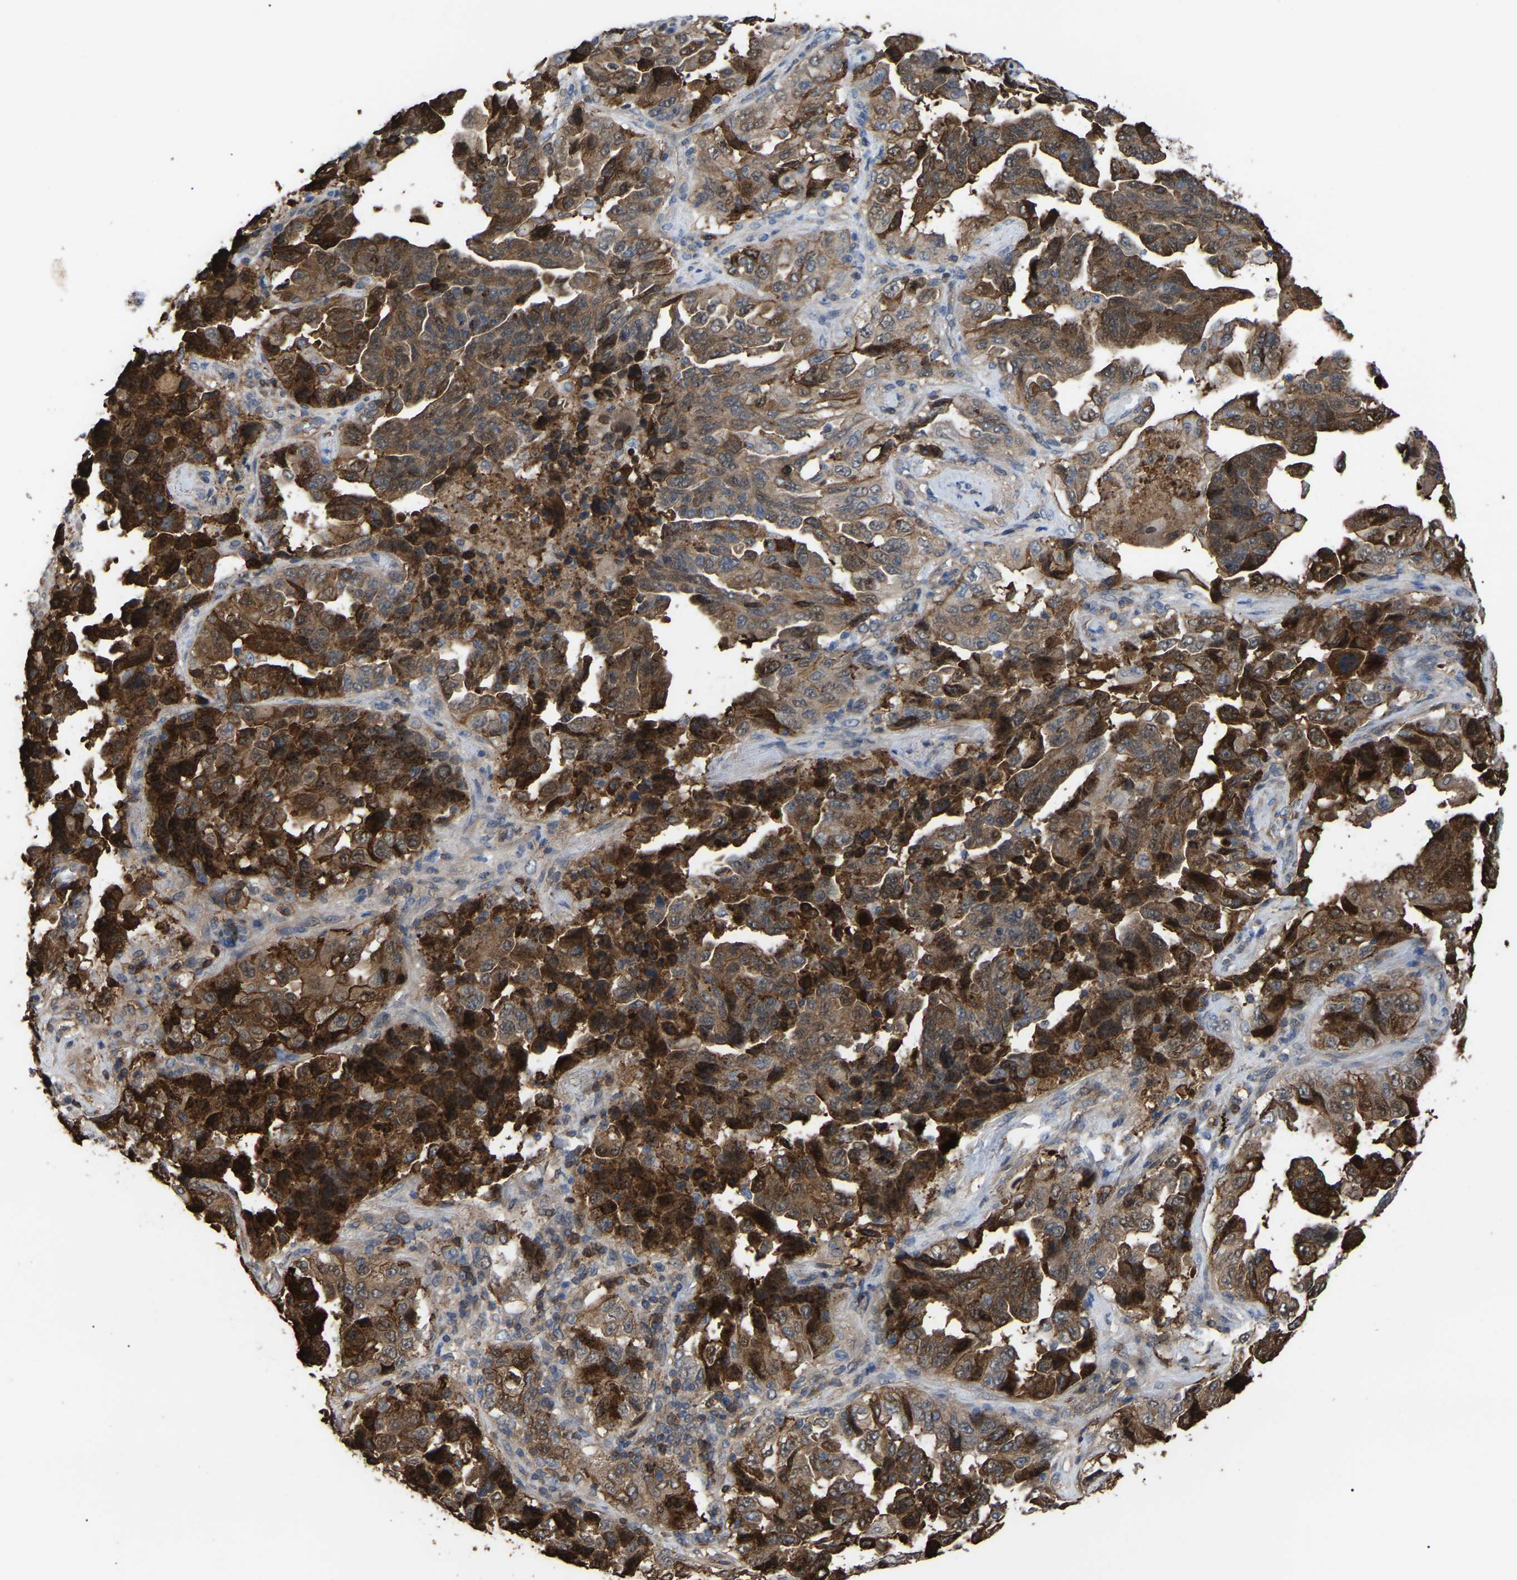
{"staining": {"intensity": "moderate", "quantity": ">75%", "location": "cytoplasmic/membranous"}, "tissue": "lung cancer", "cell_type": "Tumor cells", "image_type": "cancer", "snomed": [{"axis": "morphology", "description": "Adenocarcinoma, NOS"}, {"axis": "topography", "description": "Lung"}], "caption": "Protein analysis of lung cancer tissue displays moderate cytoplasmic/membranous staining in about >75% of tumor cells. The protein of interest is stained brown, and the nuclei are stained in blue (DAB IHC with brightfield microscopy, high magnification).", "gene": "CIT", "patient": {"sex": "female", "age": 51}}